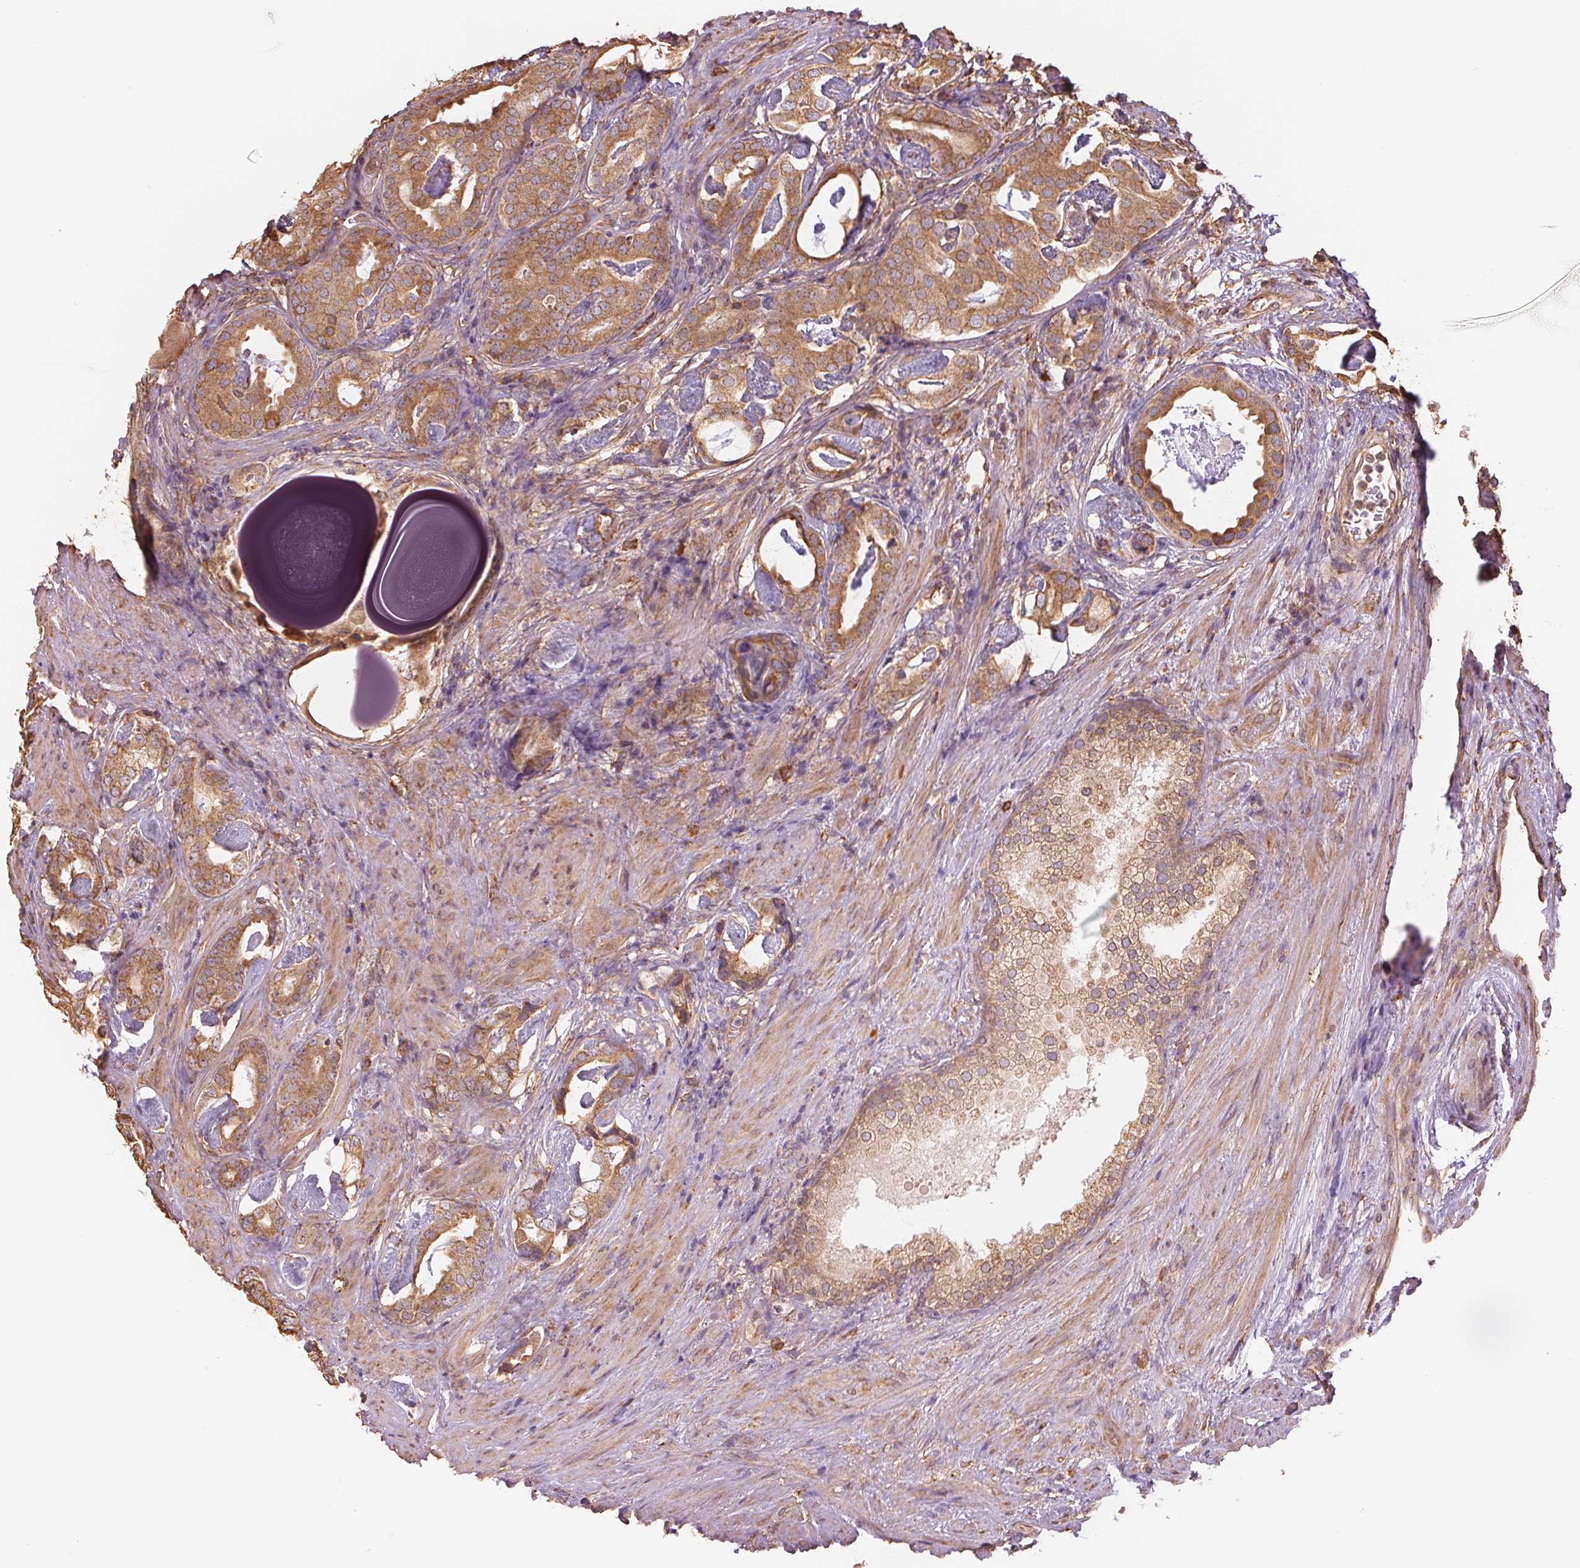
{"staining": {"intensity": "moderate", "quantity": ">75%", "location": "cytoplasmic/membranous"}, "tissue": "prostate cancer", "cell_type": "Tumor cells", "image_type": "cancer", "snomed": [{"axis": "morphology", "description": "Adenocarcinoma, Low grade"}, {"axis": "topography", "description": "Prostate and seminal vesicle, NOS"}], "caption": "Approximately >75% of tumor cells in prostate cancer demonstrate moderate cytoplasmic/membranous protein staining as visualized by brown immunohistochemical staining.", "gene": "C6orf163", "patient": {"sex": "male", "age": 71}}